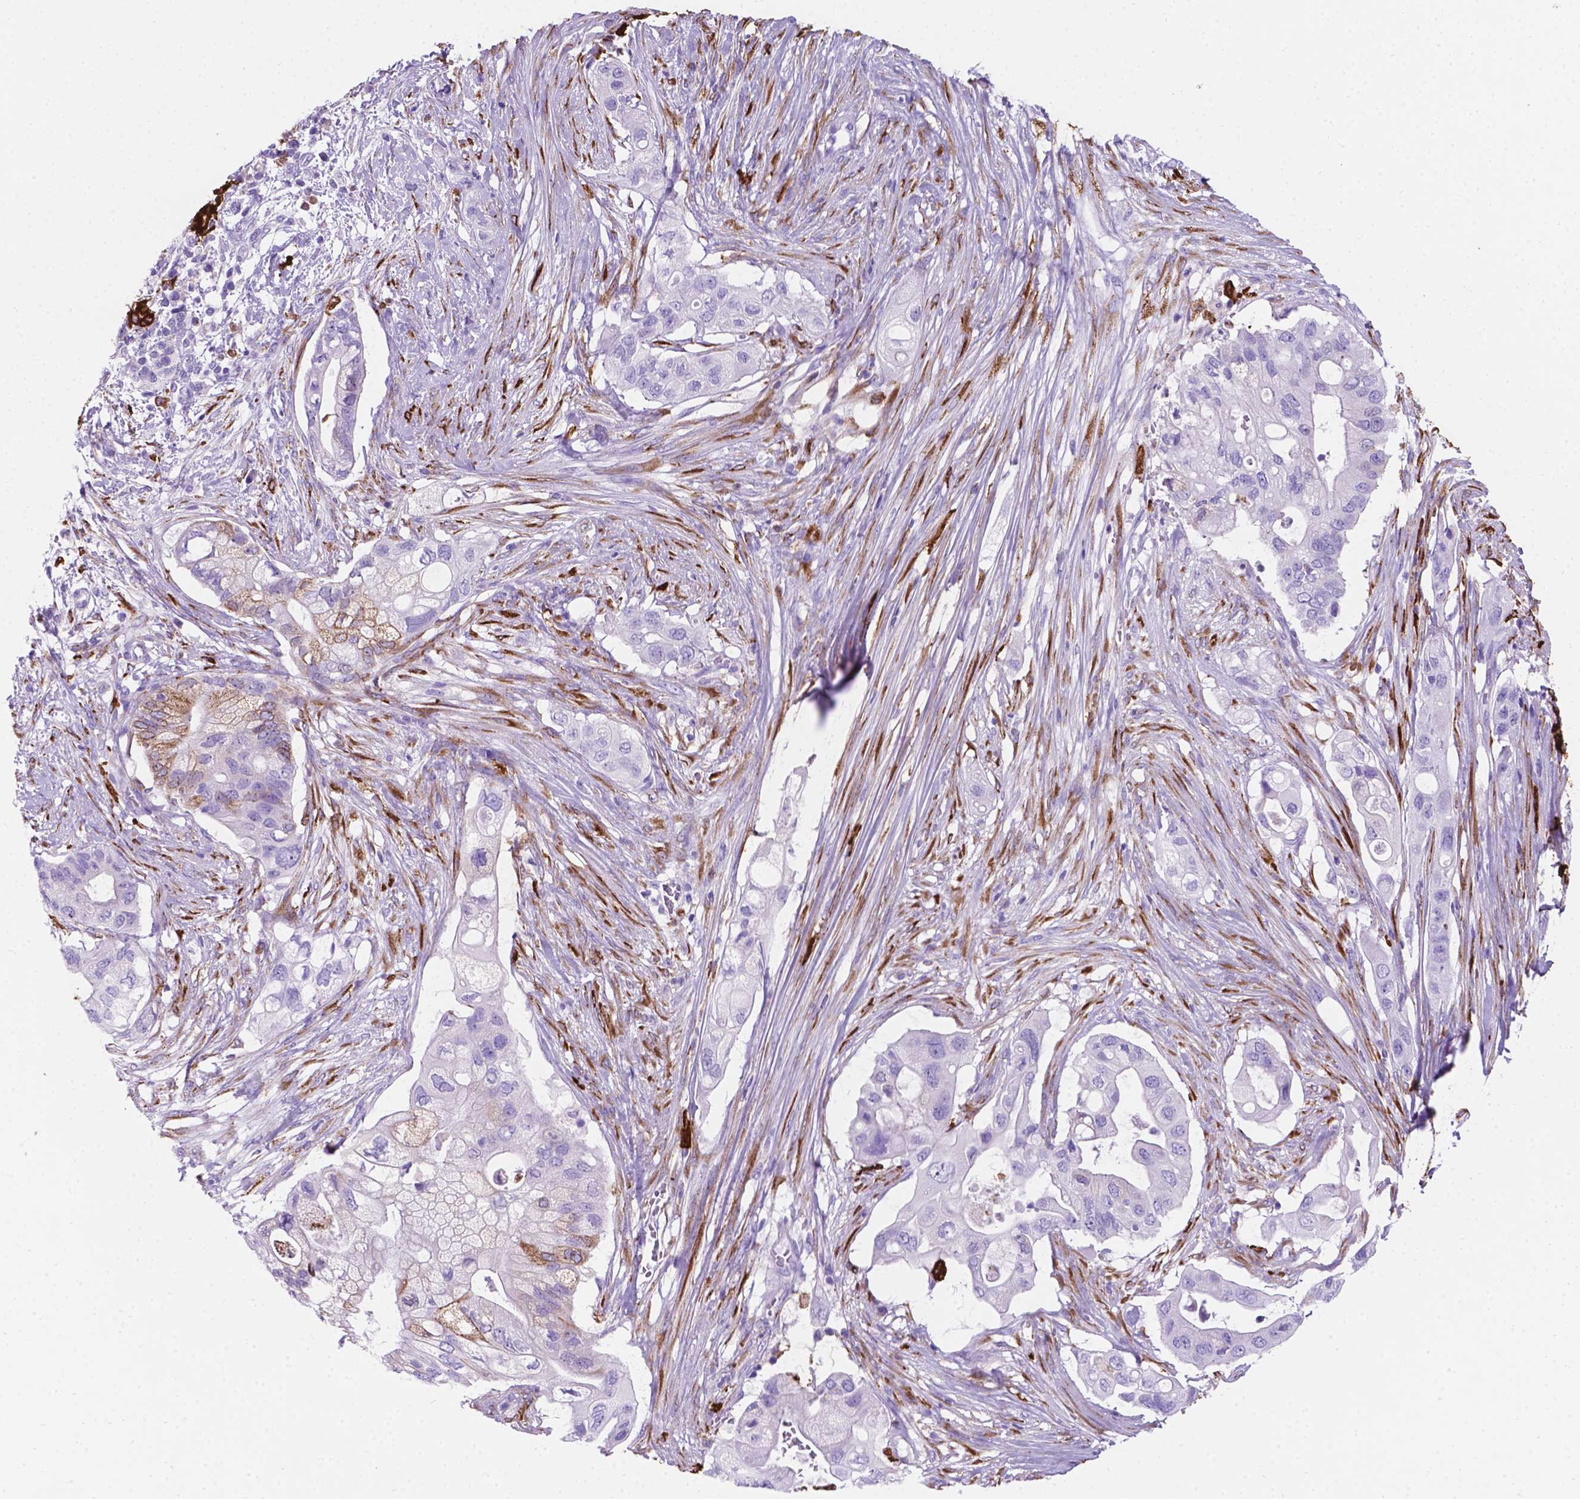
{"staining": {"intensity": "negative", "quantity": "none", "location": "none"}, "tissue": "pancreatic cancer", "cell_type": "Tumor cells", "image_type": "cancer", "snomed": [{"axis": "morphology", "description": "Adenocarcinoma, NOS"}, {"axis": "topography", "description": "Pancreas"}], "caption": "An image of adenocarcinoma (pancreatic) stained for a protein demonstrates no brown staining in tumor cells. The staining was performed using DAB (3,3'-diaminobenzidine) to visualize the protein expression in brown, while the nuclei were stained in blue with hematoxylin (Magnification: 20x).", "gene": "MACF1", "patient": {"sex": "female", "age": 72}}